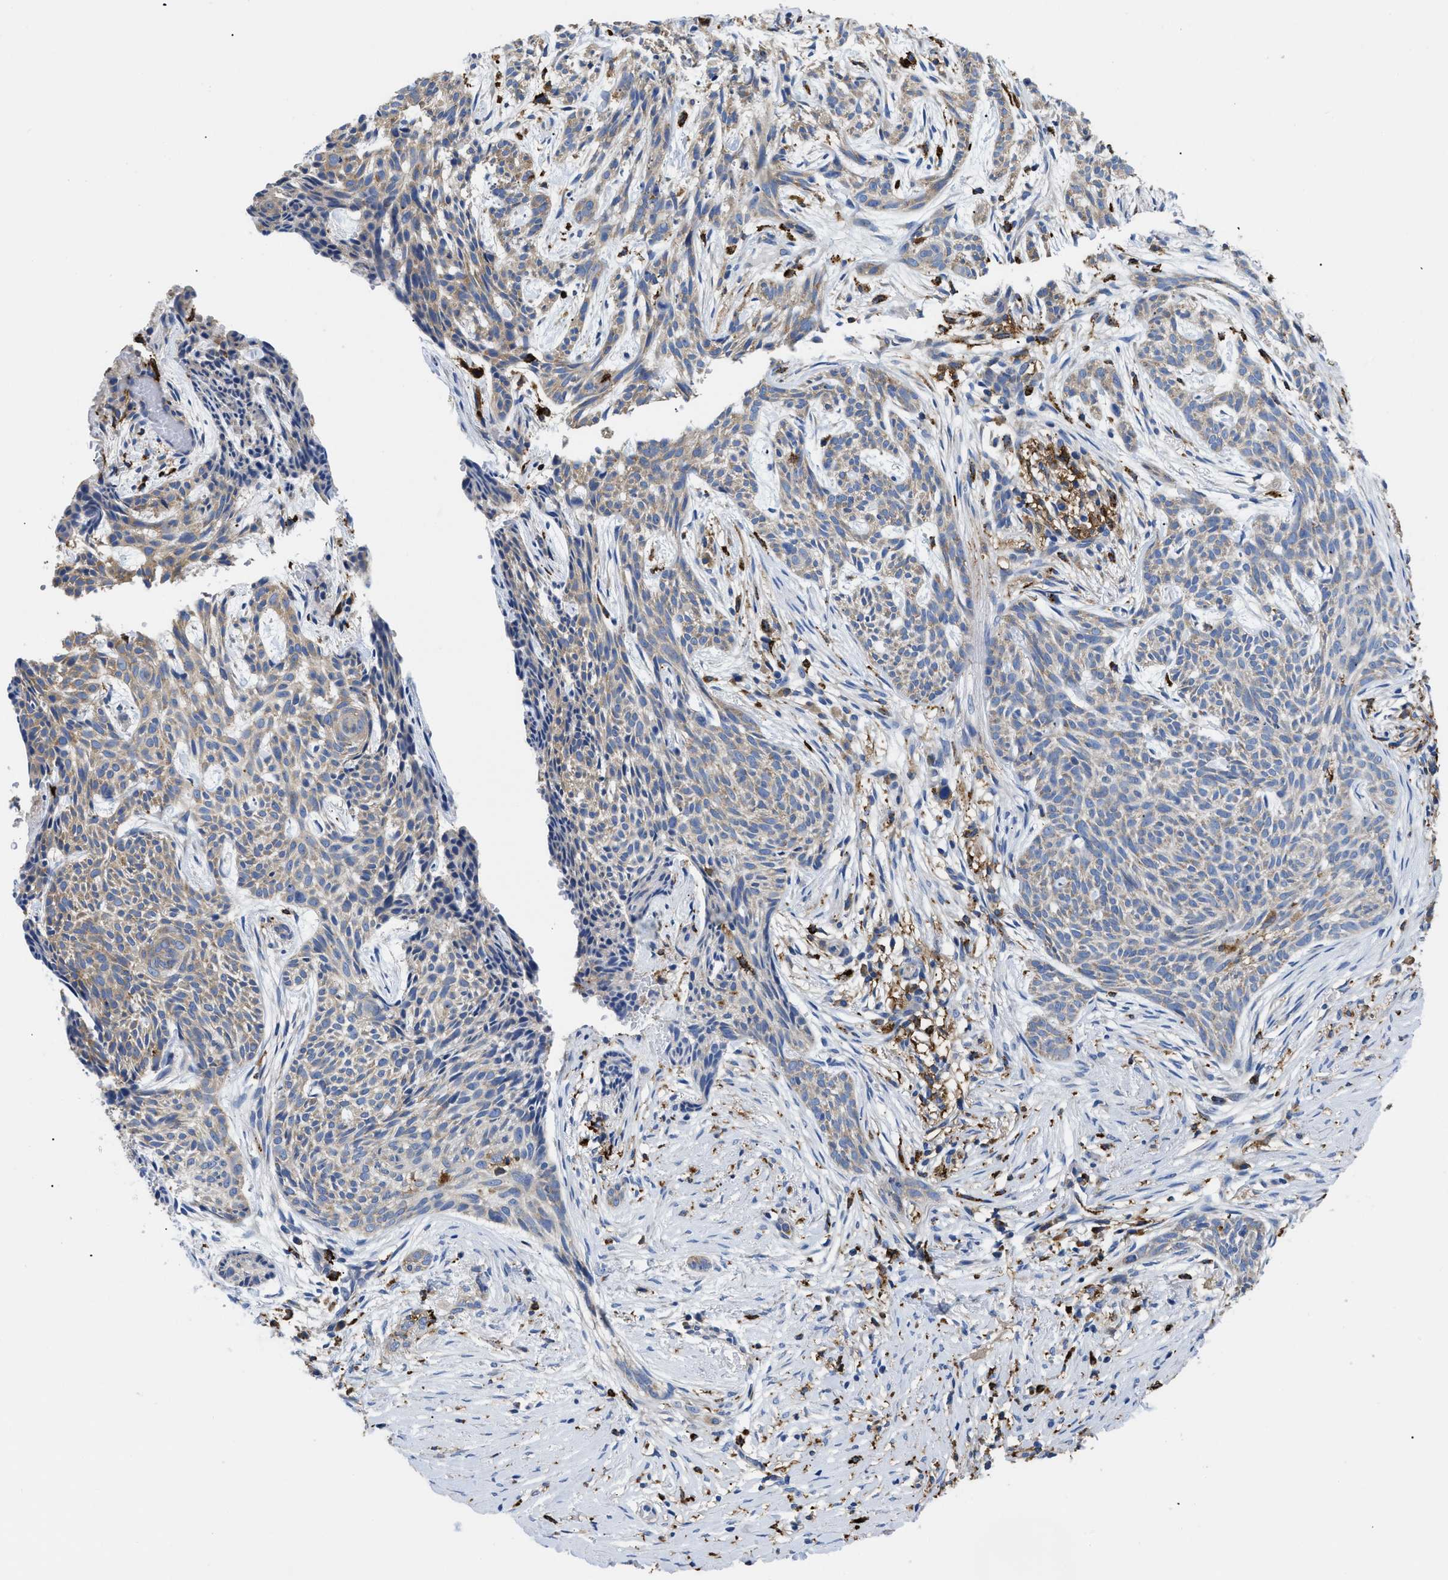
{"staining": {"intensity": "weak", "quantity": ">75%", "location": "cytoplasmic/membranous"}, "tissue": "skin cancer", "cell_type": "Tumor cells", "image_type": "cancer", "snomed": [{"axis": "morphology", "description": "Basal cell carcinoma"}, {"axis": "topography", "description": "Skin"}], "caption": "Skin cancer stained with a protein marker displays weak staining in tumor cells.", "gene": "HLA-DPA1", "patient": {"sex": "female", "age": 59}}